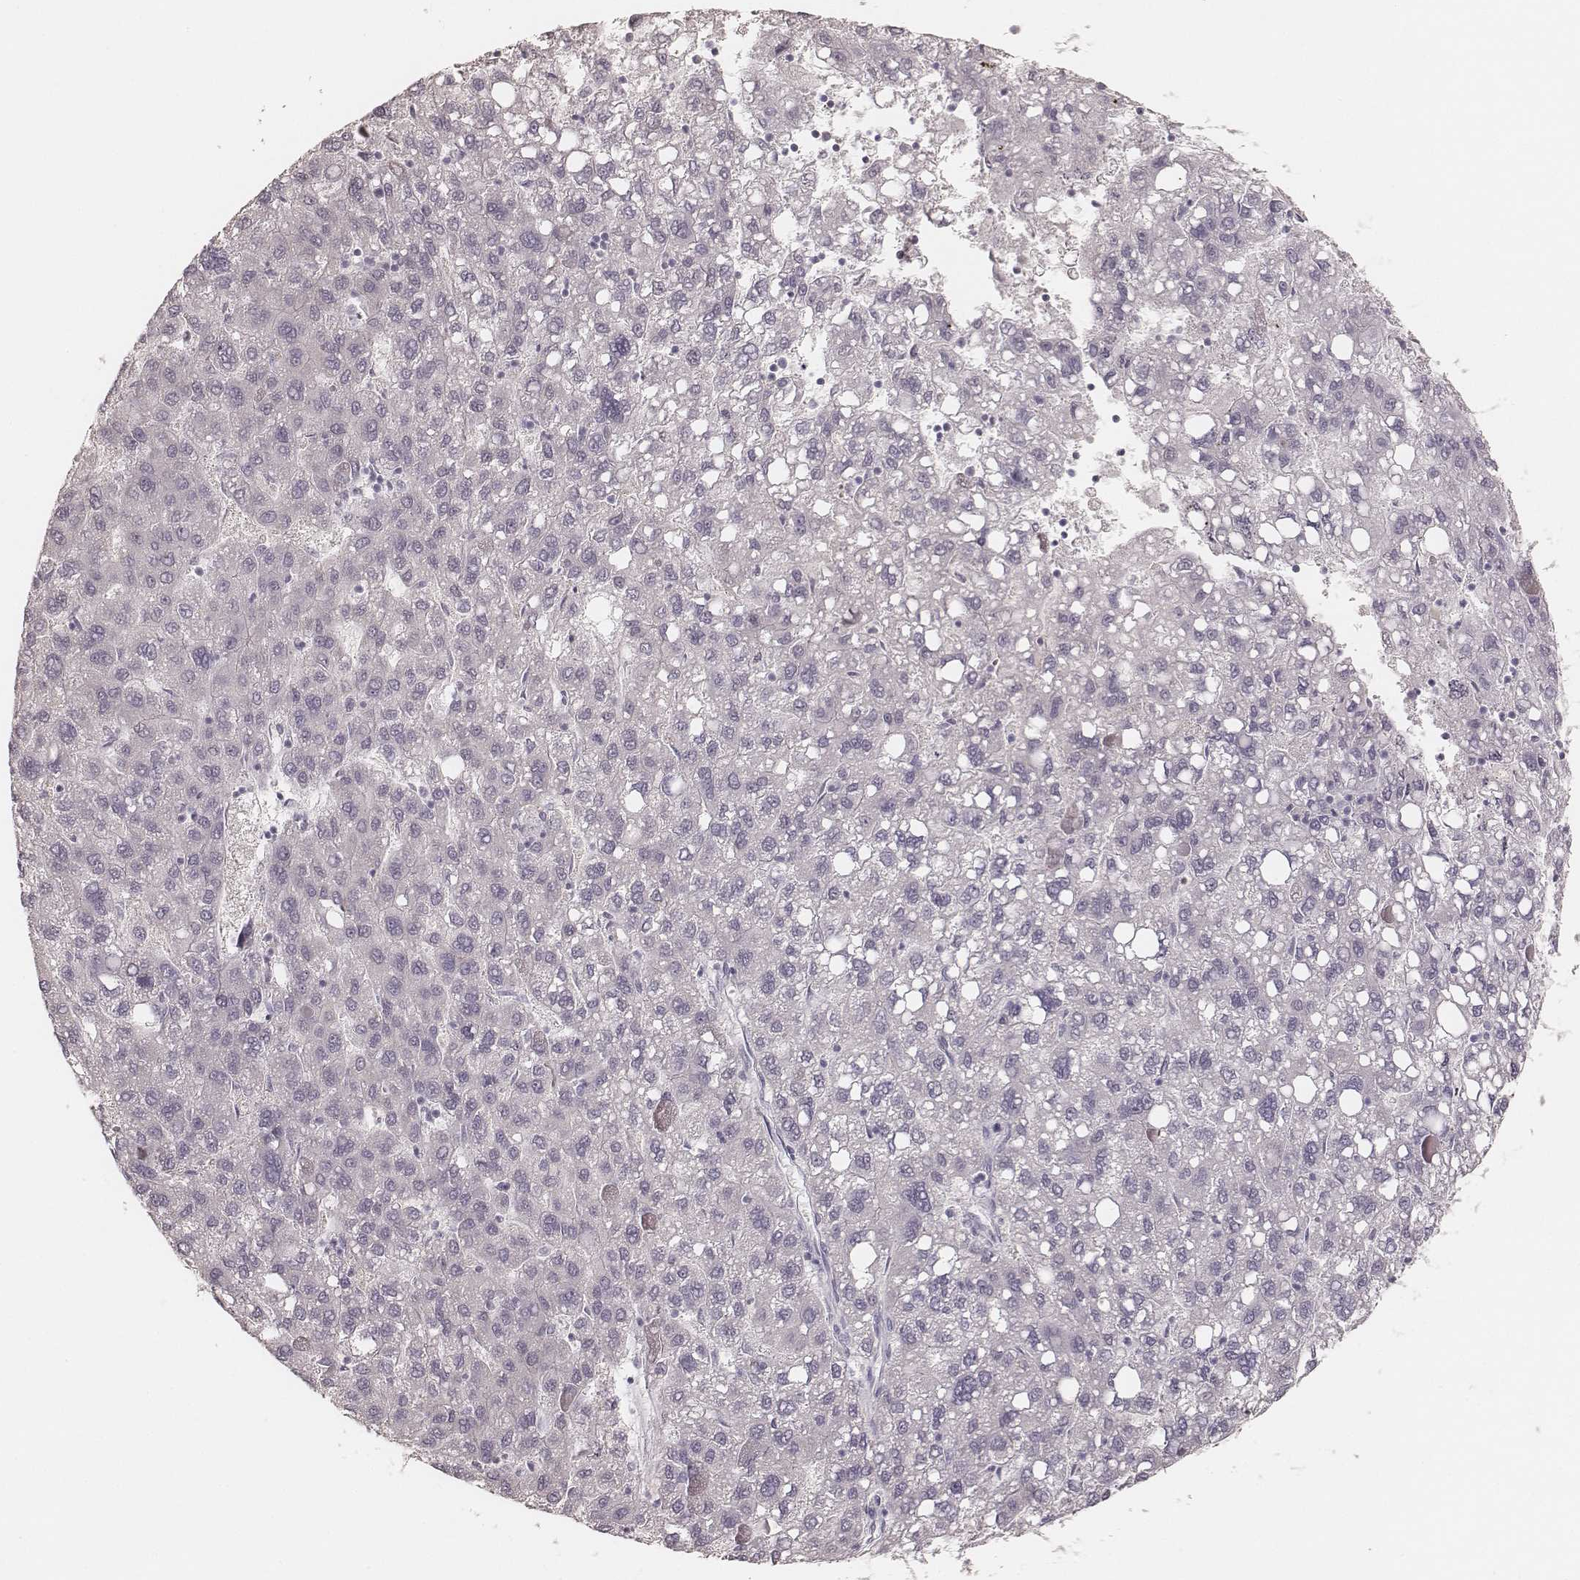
{"staining": {"intensity": "negative", "quantity": "none", "location": "none"}, "tissue": "liver cancer", "cell_type": "Tumor cells", "image_type": "cancer", "snomed": [{"axis": "morphology", "description": "Carcinoma, Hepatocellular, NOS"}, {"axis": "topography", "description": "Liver"}], "caption": "The immunohistochemistry photomicrograph has no significant expression in tumor cells of liver hepatocellular carcinoma tissue. Nuclei are stained in blue.", "gene": "KRT26", "patient": {"sex": "female", "age": 82}}